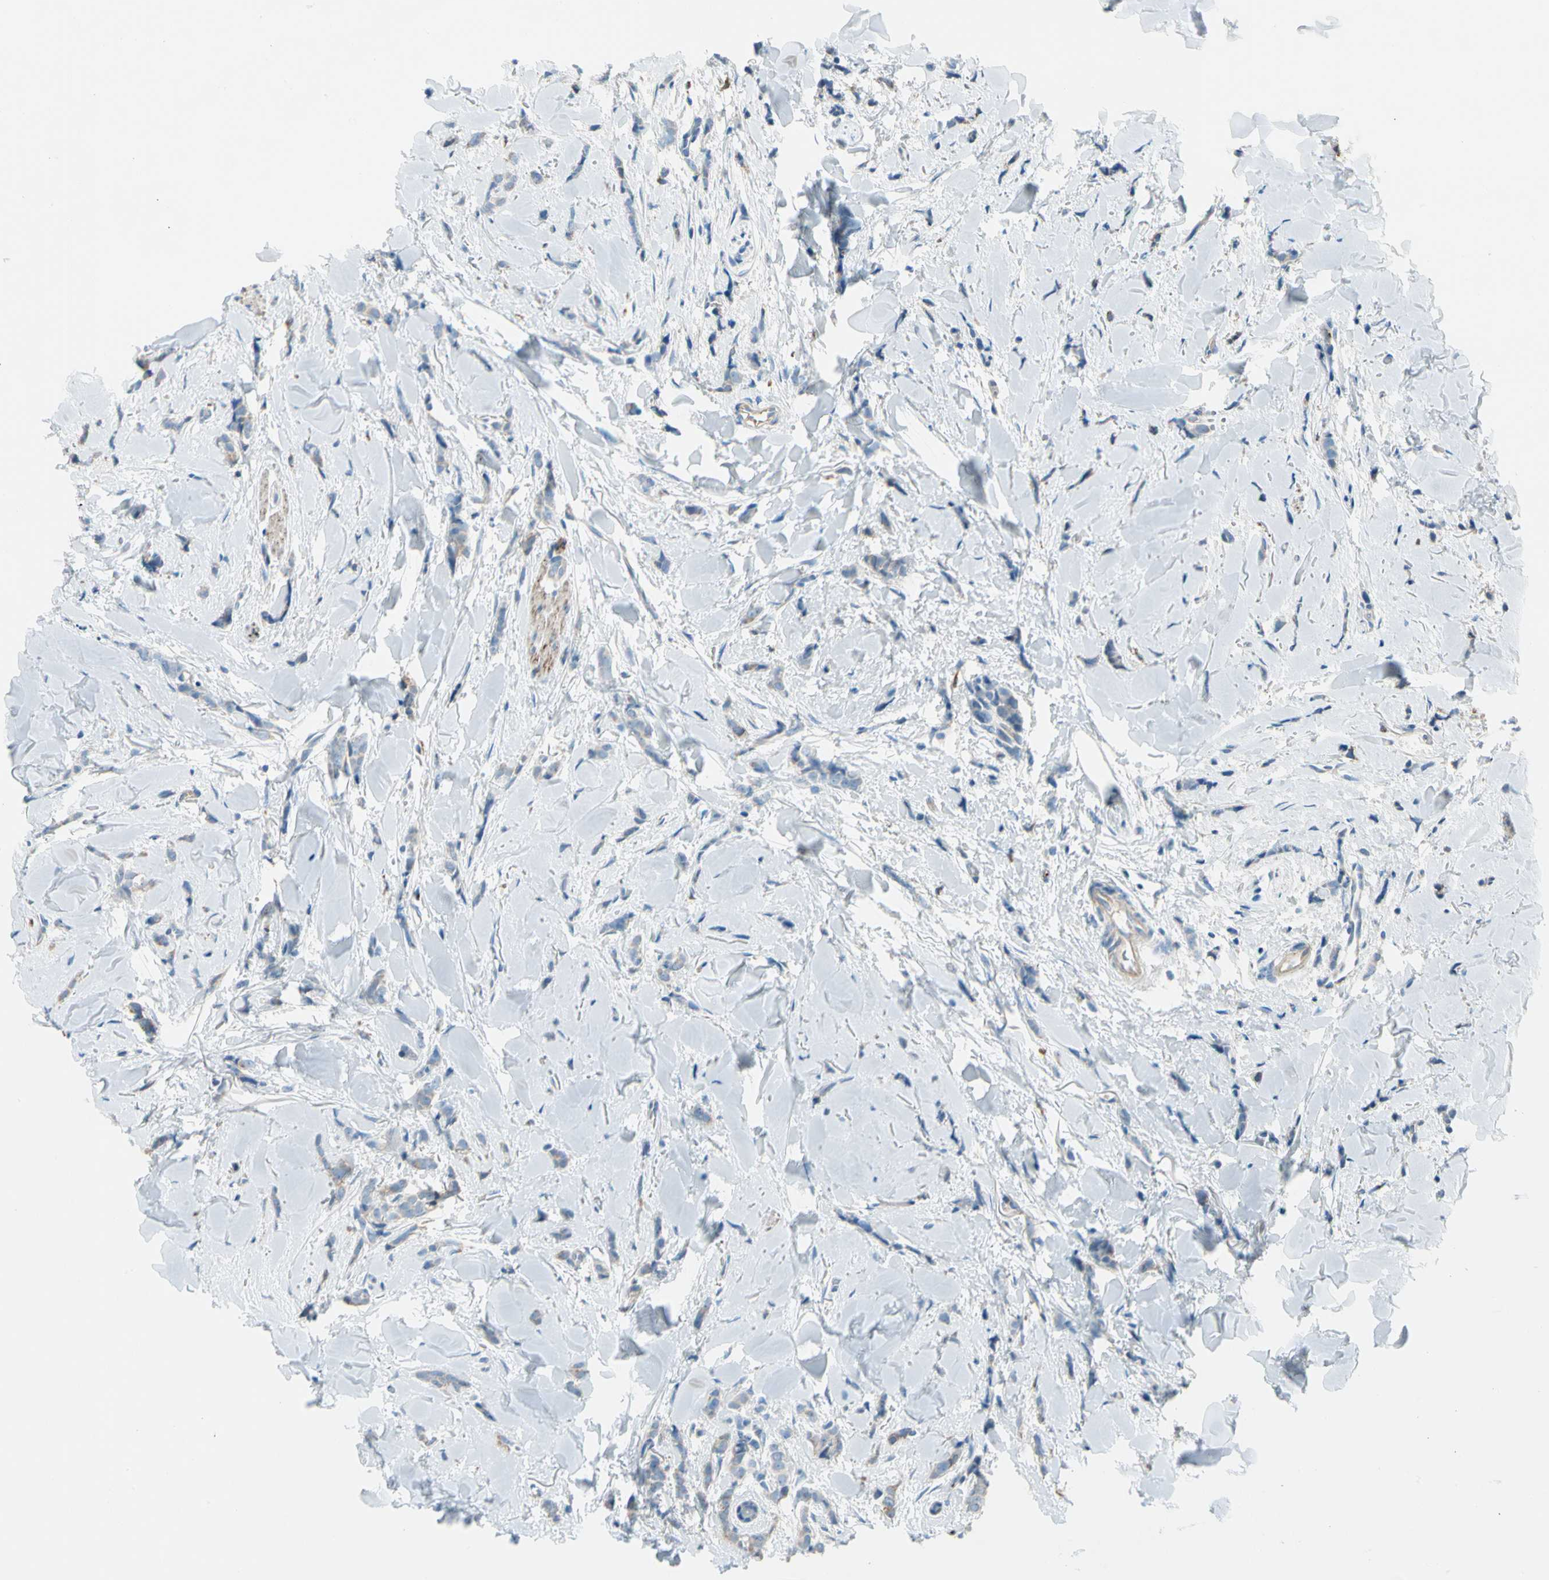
{"staining": {"intensity": "weak", "quantity": ">75%", "location": "cytoplasmic/membranous"}, "tissue": "breast cancer", "cell_type": "Tumor cells", "image_type": "cancer", "snomed": [{"axis": "morphology", "description": "Lobular carcinoma"}, {"axis": "topography", "description": "Skin"}, {"axis": "topography", "description": "Breast"}], "caption": "The image reveals a brown stain indicating the presence of a protein in the cytoplasmic/membranous of tumor cells in lobular carcinoma (breast).", "gene": "LY6G6F", "patient": {"sex": "female", "age": 46}}